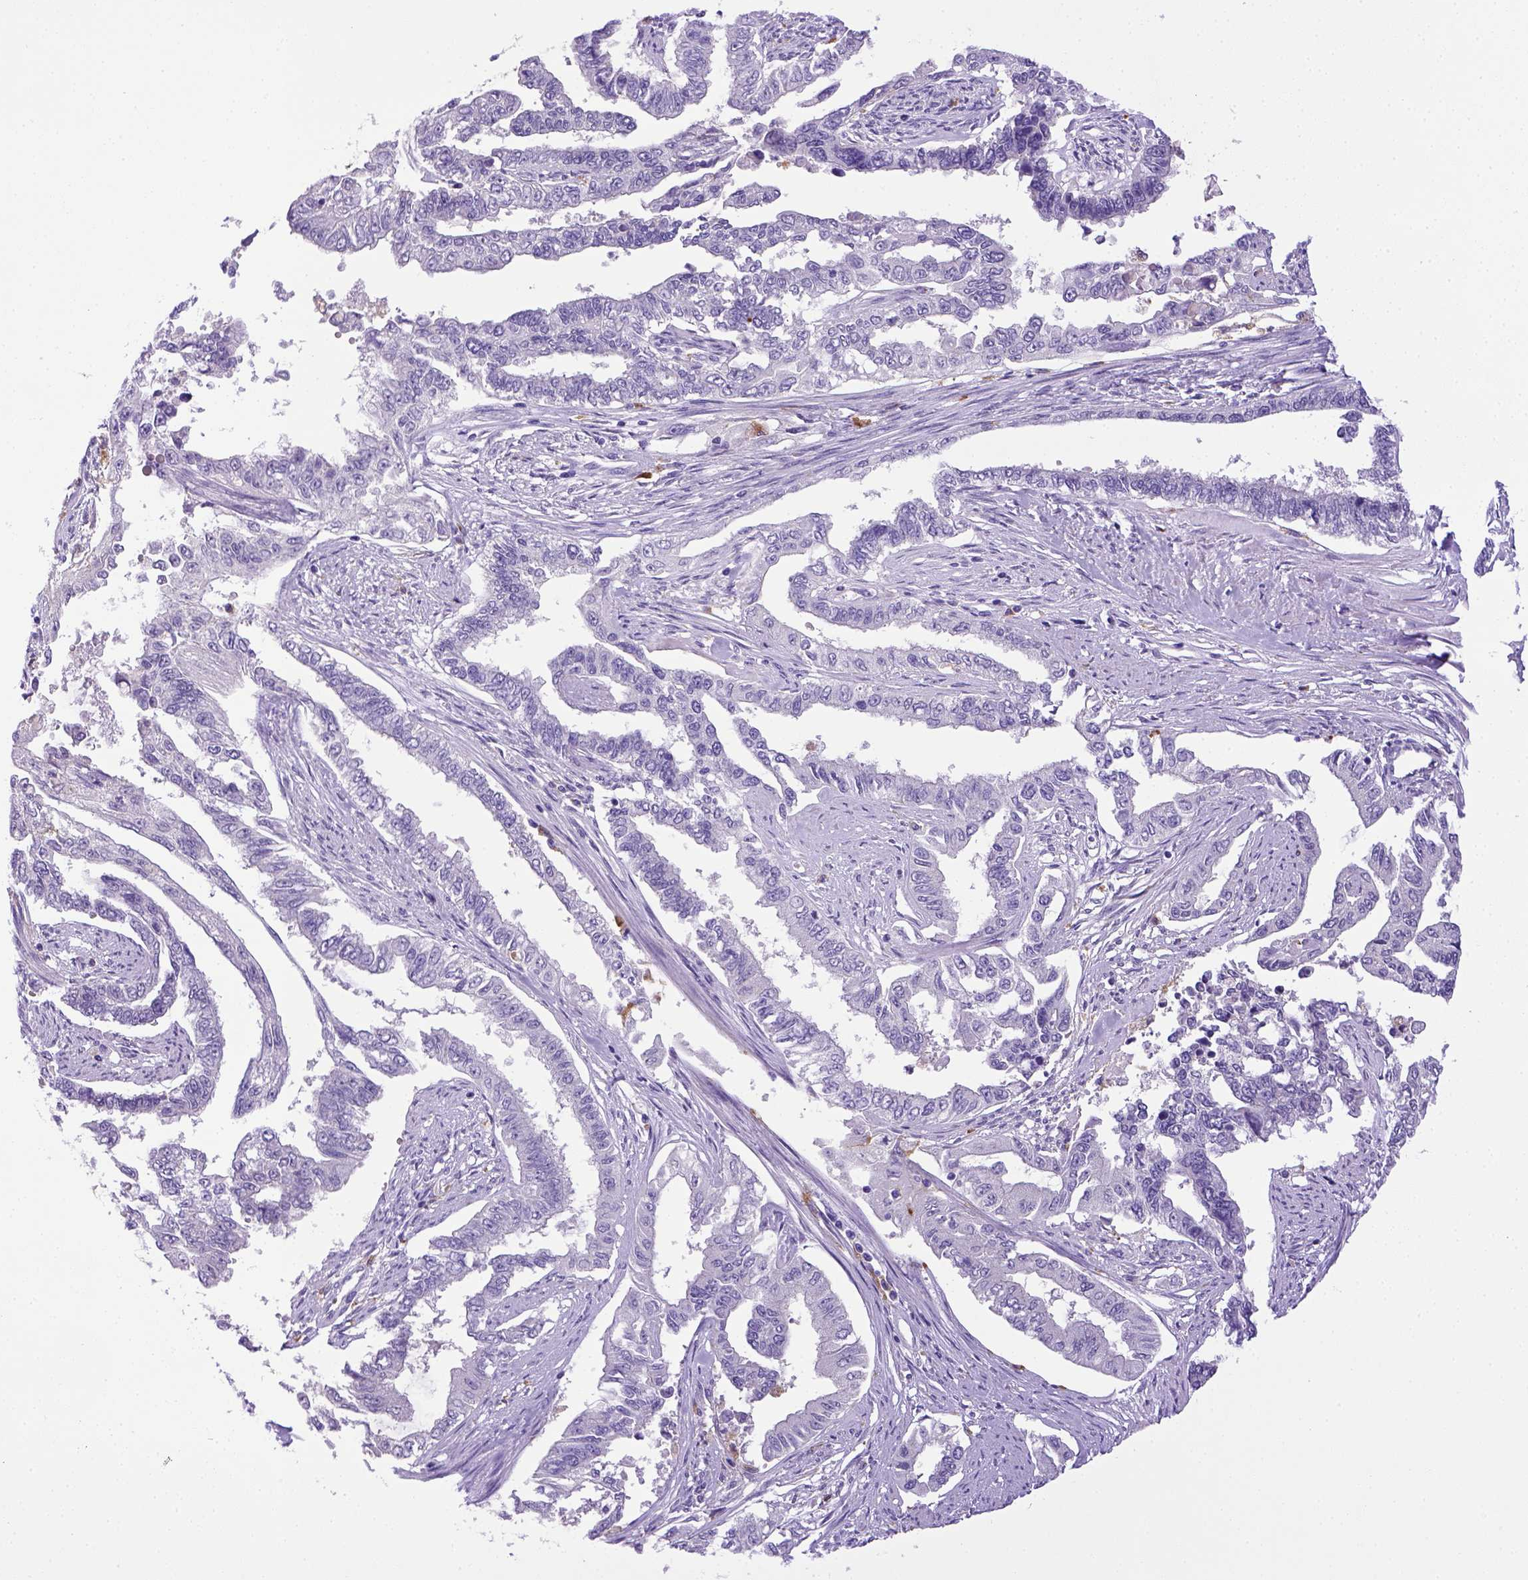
{"staining": {"intensity": "negative", "quantity": "none", "location": "none"}, "tissue": "endometrial cancer", "cell_type": "Tumor cells", "image_type": "cancer", "snomed": [{"axis": "morphology", "description": "Adenocarcinoma, NOS"}, {"axis": "topography", "description": "Uterus"}], "caption": "Tumor cells are negative for brown protein staining in endometrial cancer.", "gene": "CD68", "patient": {"sex": "female", "age": 59}}